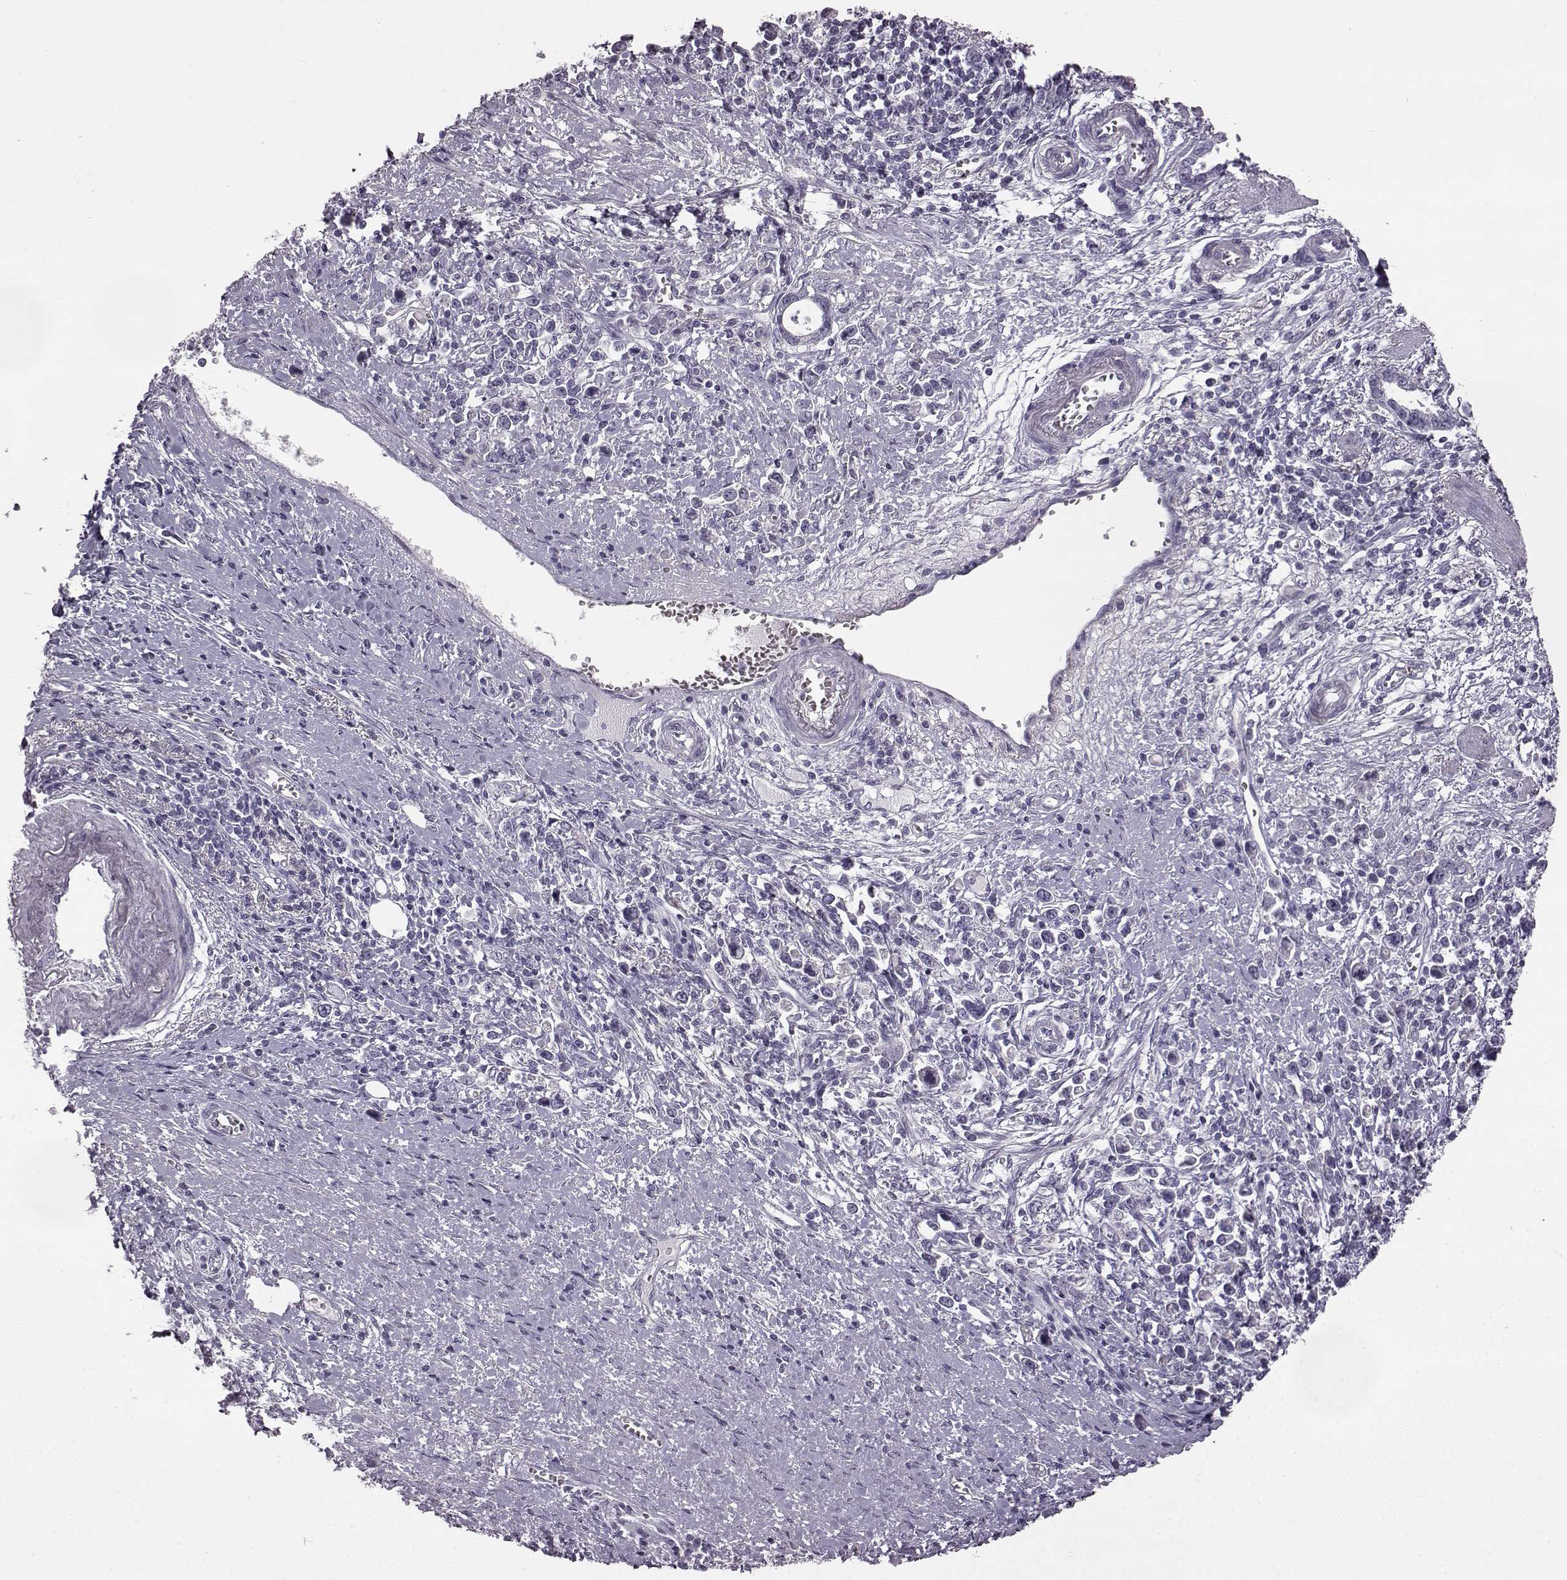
{"staining": {"intensity": "negative", "quantity": "none", "location": "none"}, "tissue": "stomach cancer", "cell_type": "Tumor cells", "image_type": "cancer", "snomed": [{"axis": "morphology", "description": "Adenocarcinoma, NOS"}, {"axis": "topography", "description": "Stomach"}], "caption": "Photomicrograph shows no significant protein positivity in tumor cells of stomach cancer. (DAB IHC, high magnification).", "gene": "ODAD4", "patient": {"sex": "male", "age": 63}}